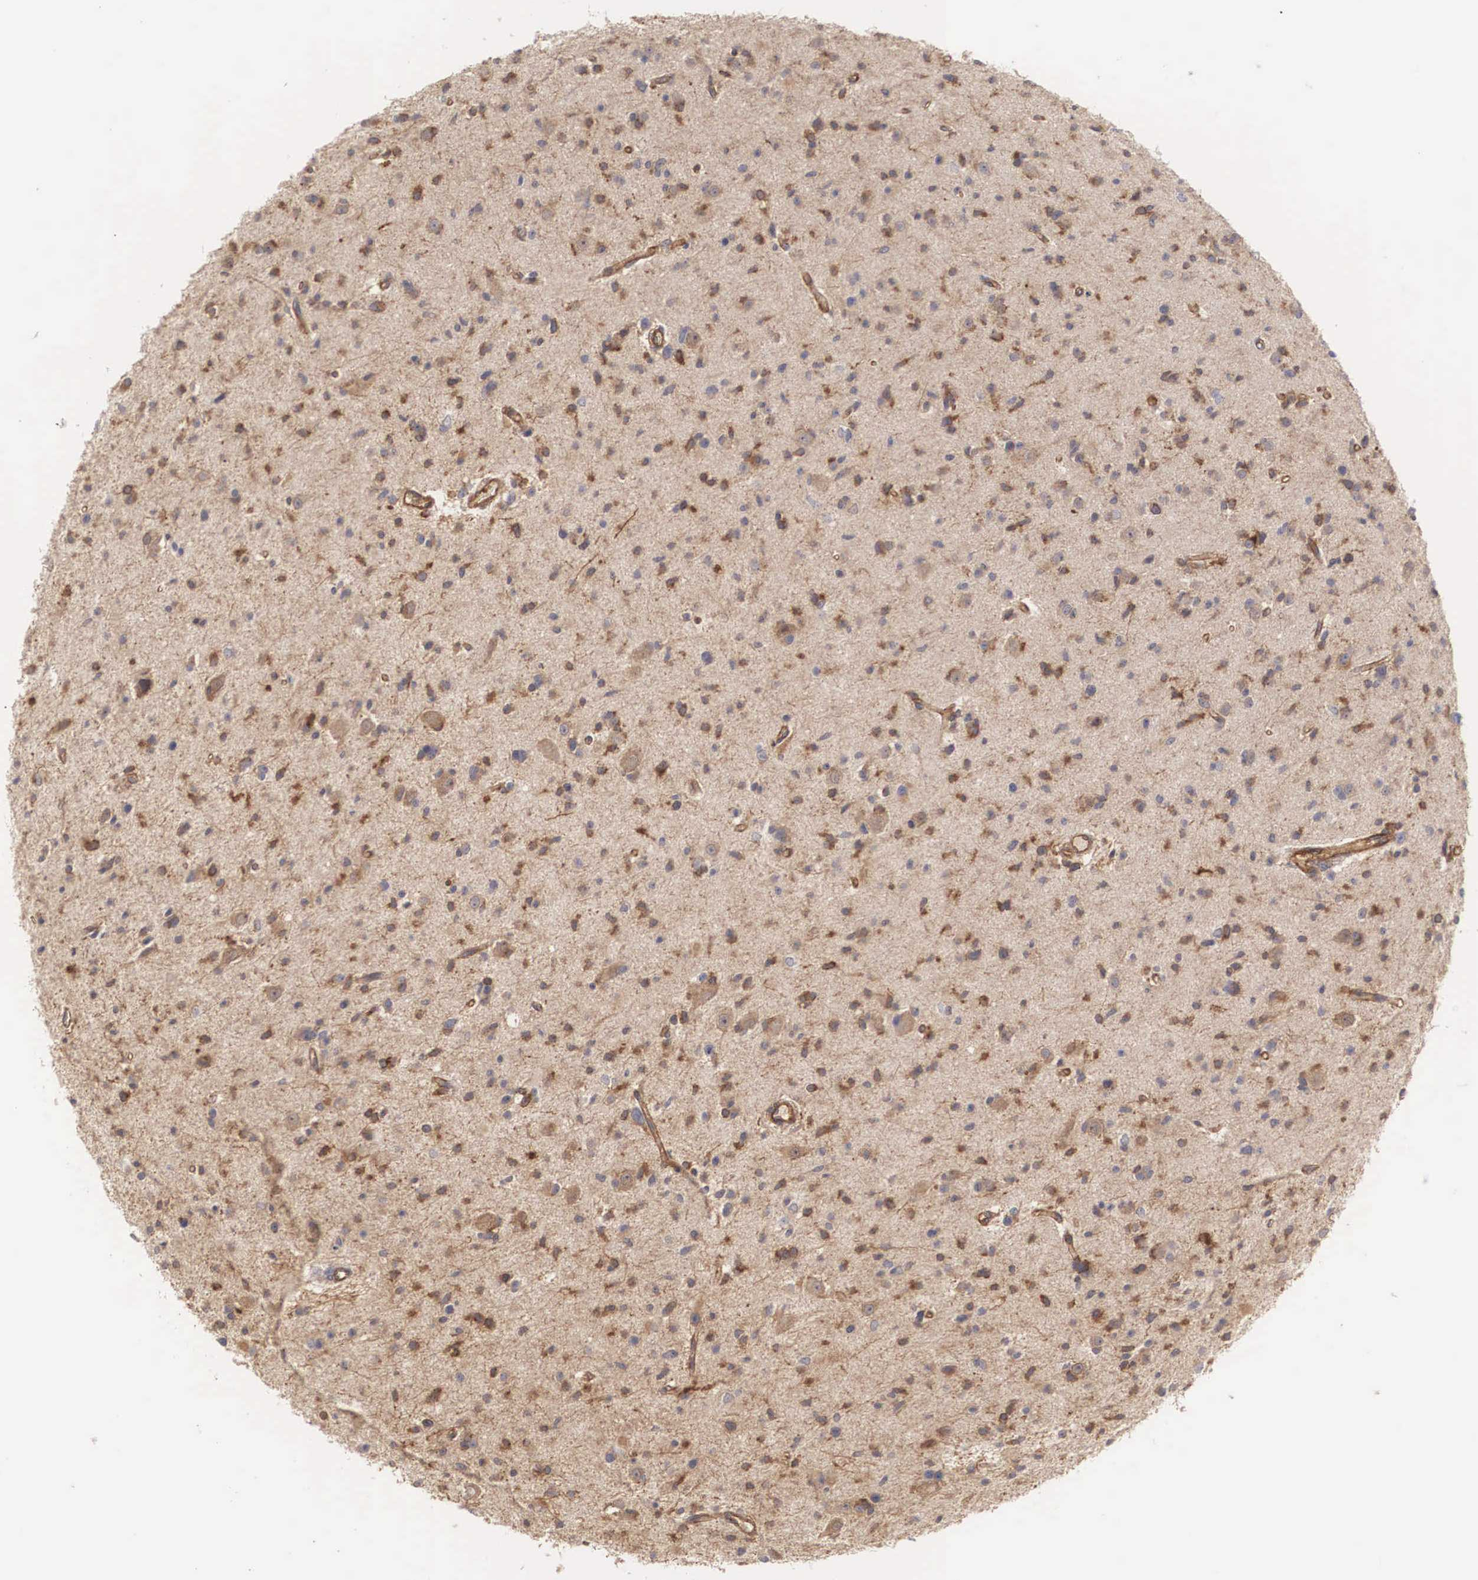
{"staining": {"intensity": "moderate", "quantity": ">75%", "location": "cytoplasmic/membranous"}, "tissue": "glioma", "cell_type": "Tumor cells", "image_type": "cancer", "snomed": [{"axis": "morphology", "description": "Glioma, malignant, Low grade"}, {"axis": "topography", "description": "Brain"}], "caption": "Protein staining displays moderate cytoplasmic/membranous positivity in about >75% of tumor cells in low-grade glioma (malignant). (Stains: DAB (3,3'-diaminobenzidine) in brown, nuclei in blue, Microscopy: brightfield microscopy at high magnification).", "gene": "ARMCX4", "patient": {"sex": "female", "age": 46}}